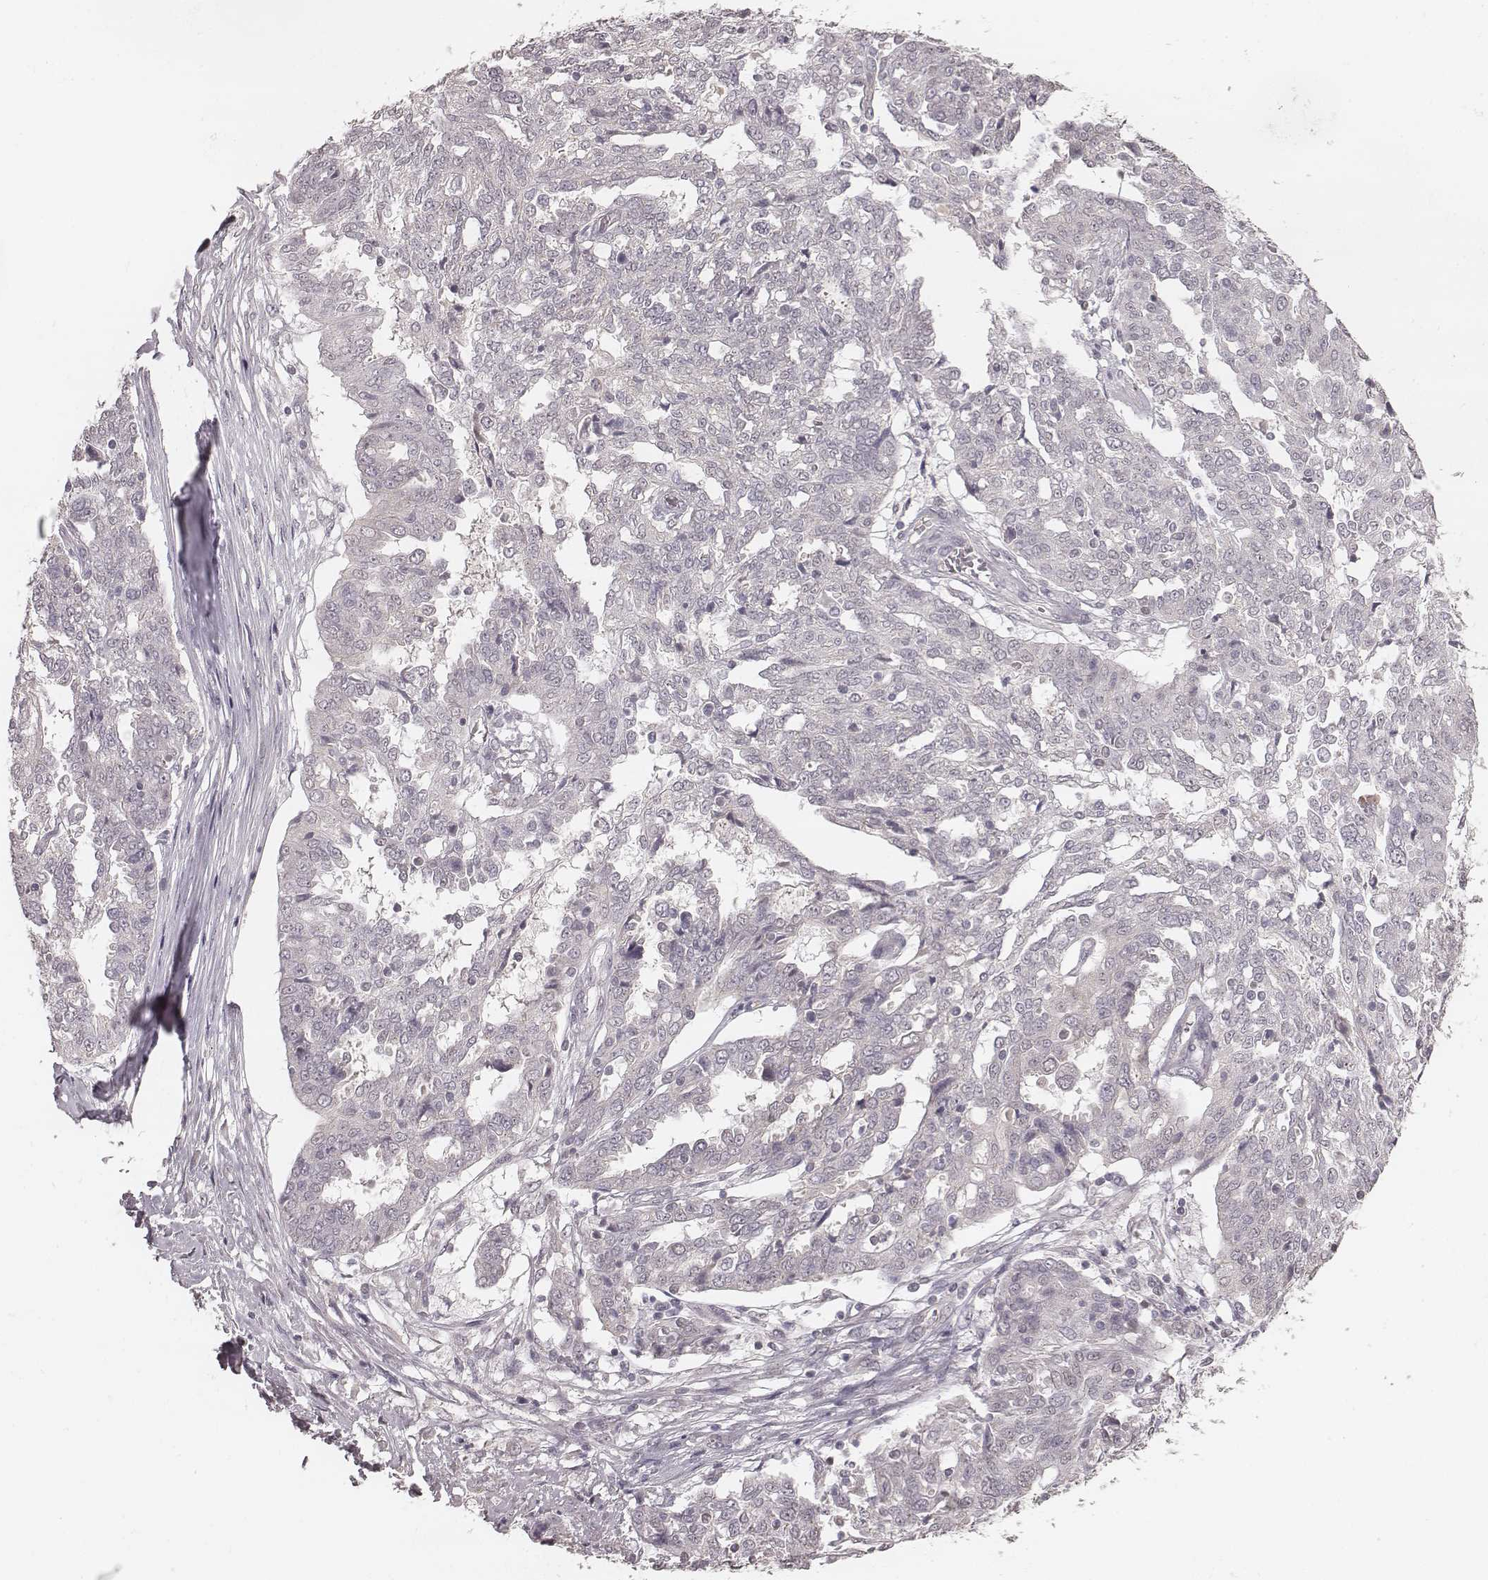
{"staining": {"intensity": "negative", "quantity": "none", "location": "none"}, "tissue": "ovarian cancer", "cell_type": "Tumor cells", "image_type": "cancer", "snomed": [{"axis": "morphology", "description": "Cystadenocarcinoma, serous, NOS"}, {"axis": "topography", "description": "Ovary"}], "caption": "Ovarian cancer (serous cystadenocarcinoma) stained for a protein using IHC shows no expression tumor cells.", "gene": "SLC7A4", "patient": {"sex": "female", "age": 67}}